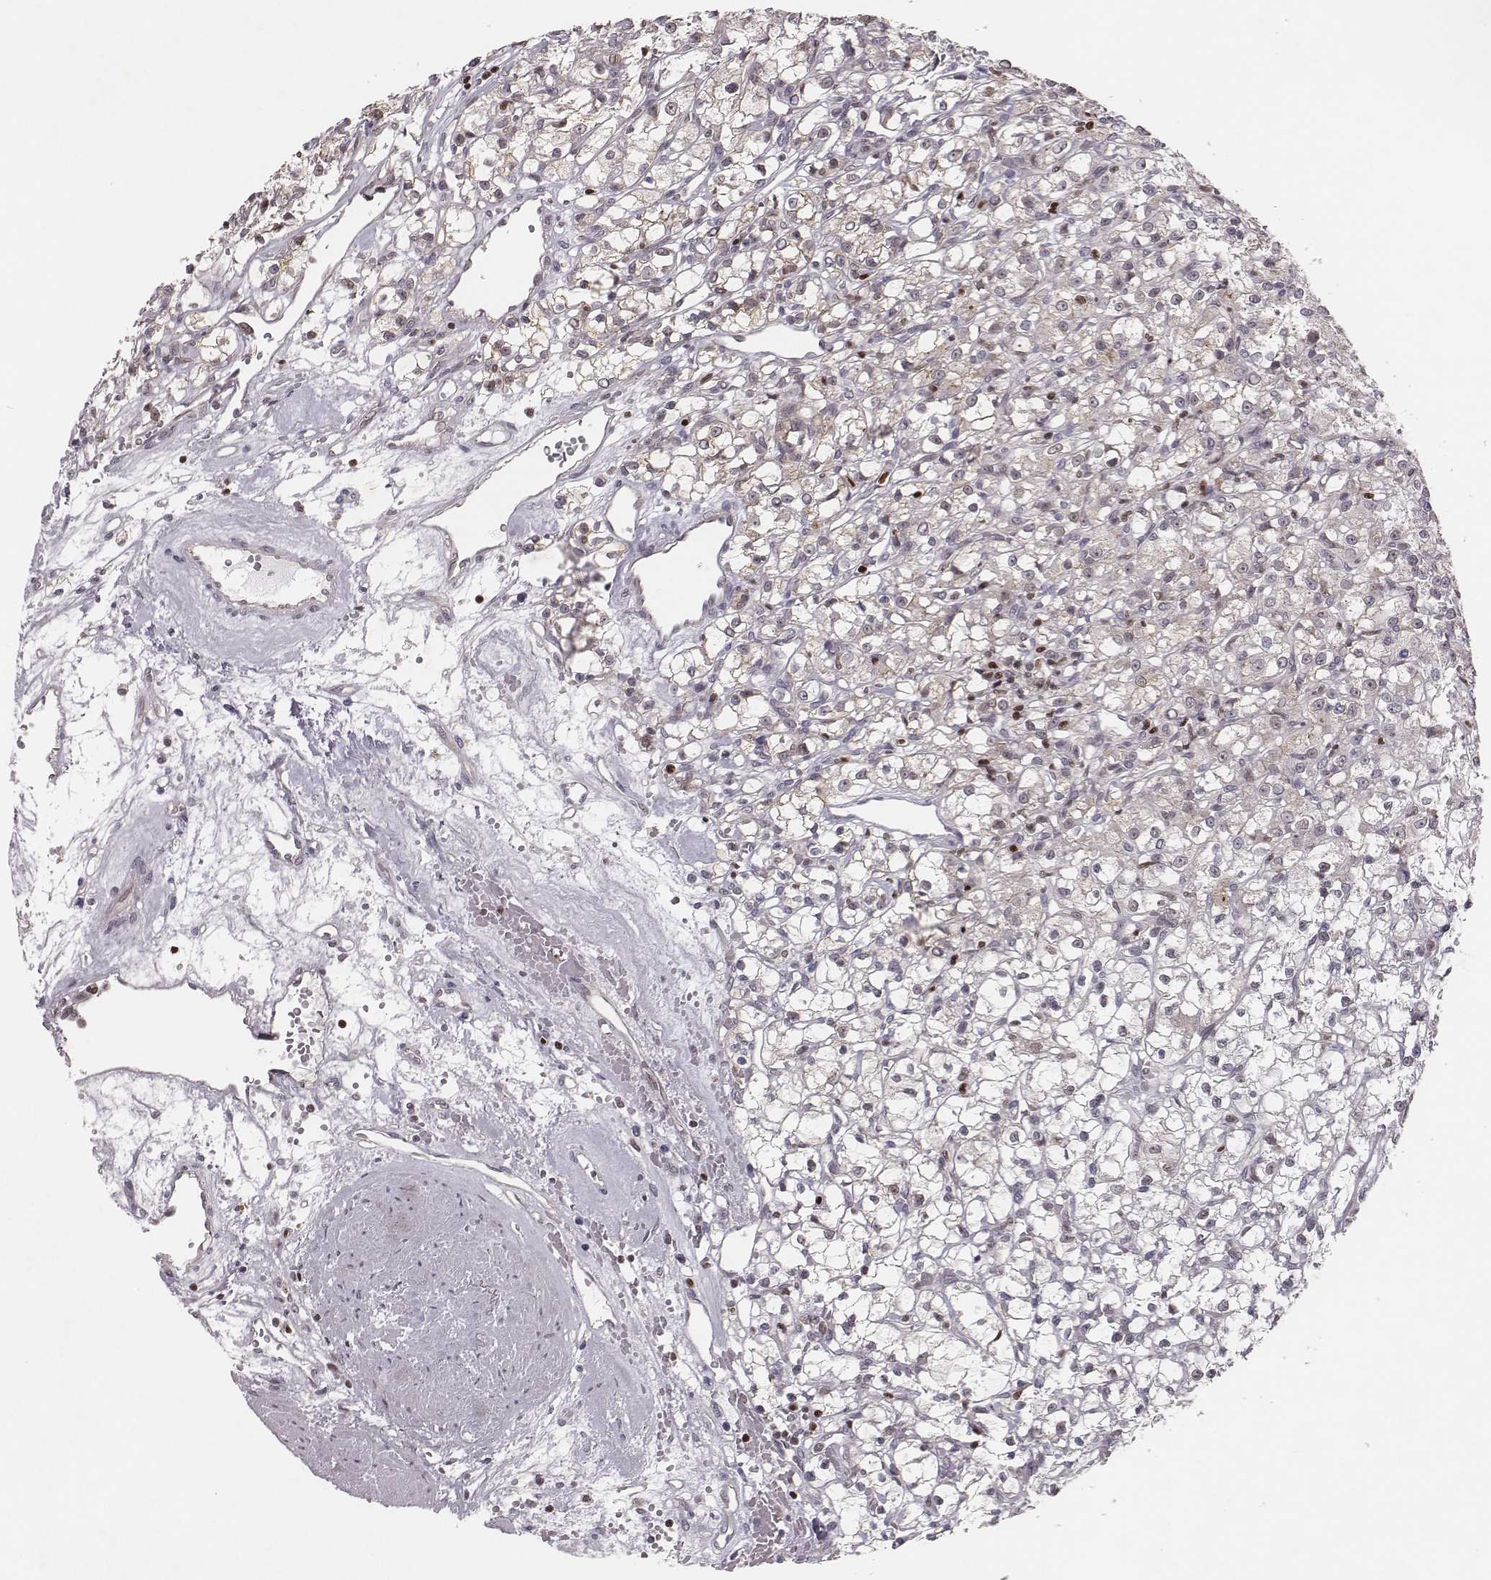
{"staining": {"intensity": "weak", "quantity": "<25%", "location": "nuclear"}, "tissue": "renal cancer", "cell_type": "Tumor cells", "image_type": "cancer", "snomed": [{"axis": "morphology", "description": "Adenocarcinoma, NOS"}, {"axis": "topography", "description": "Kidney"}], "caption": "This photomicrograph is of renal cancer (adenocarcinoma) stained with immunohistochemistry to label a protein in brown with the nuclei are counter-stained blue. There is no expression in tumor cells. (DAB immunohistochemistry, high magnification).", "gene": "WDR59", "patient": {"sex": "female", "age": 59}}